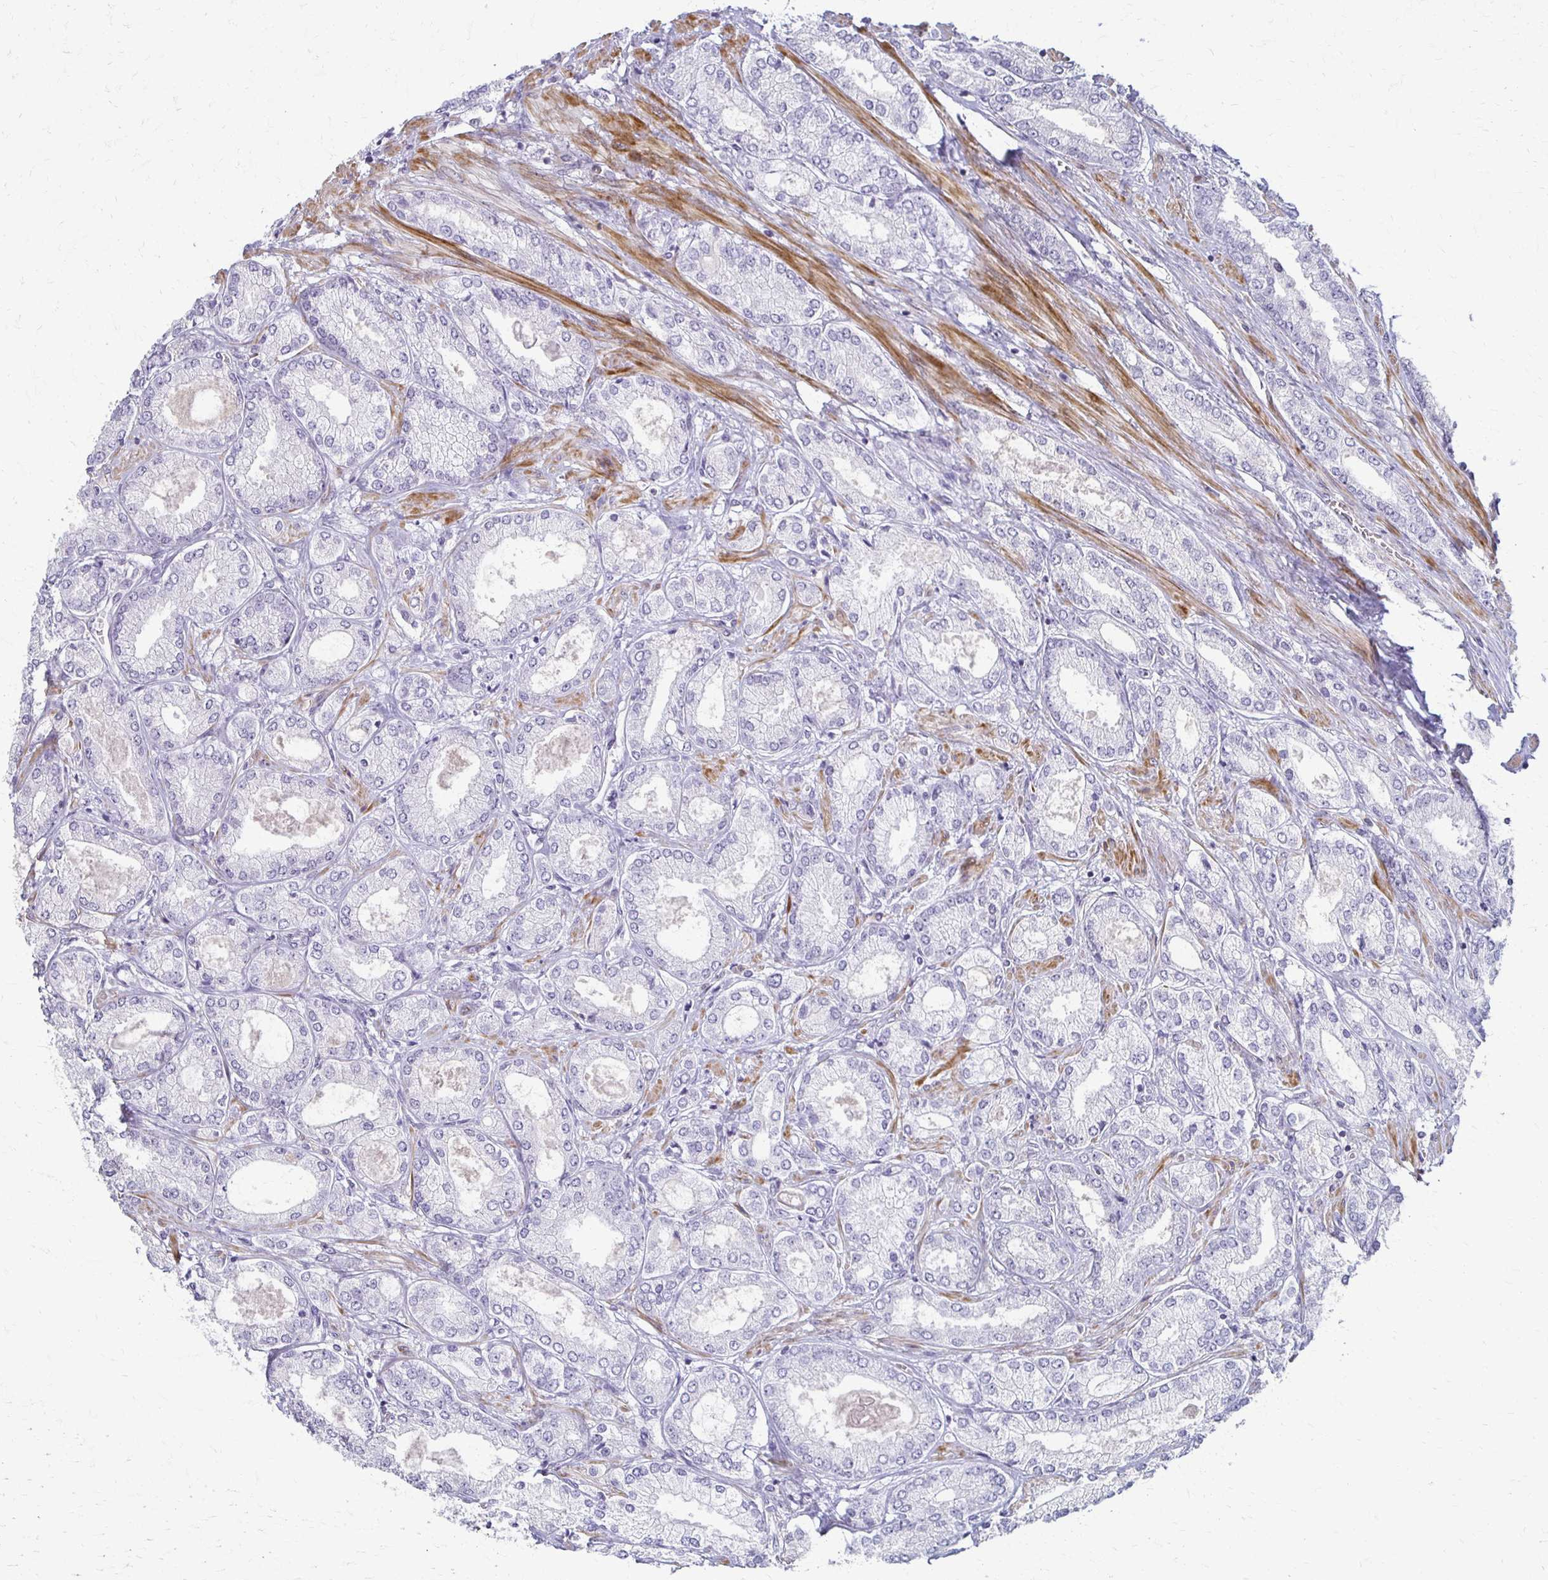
{"staining": {"intensity": "negative", "quantity": "none", "location": "none"}, "tissue": "prostate cancer", "cell_type": "Tumor cells", "image_type": "cancer", "snomed": [{"axis": "morphology", "description": "Adenocarcinoma, High grade"}, {"axis": "topography", "description": "Prostate"}], "caption": "Micrograph shows no protein staining in tumor cells of prostate cancer (adenocarcinoma (high-grade)) tissue.", "gene": "FOXO4", "patient": {"sex": "male", "age": 68}}